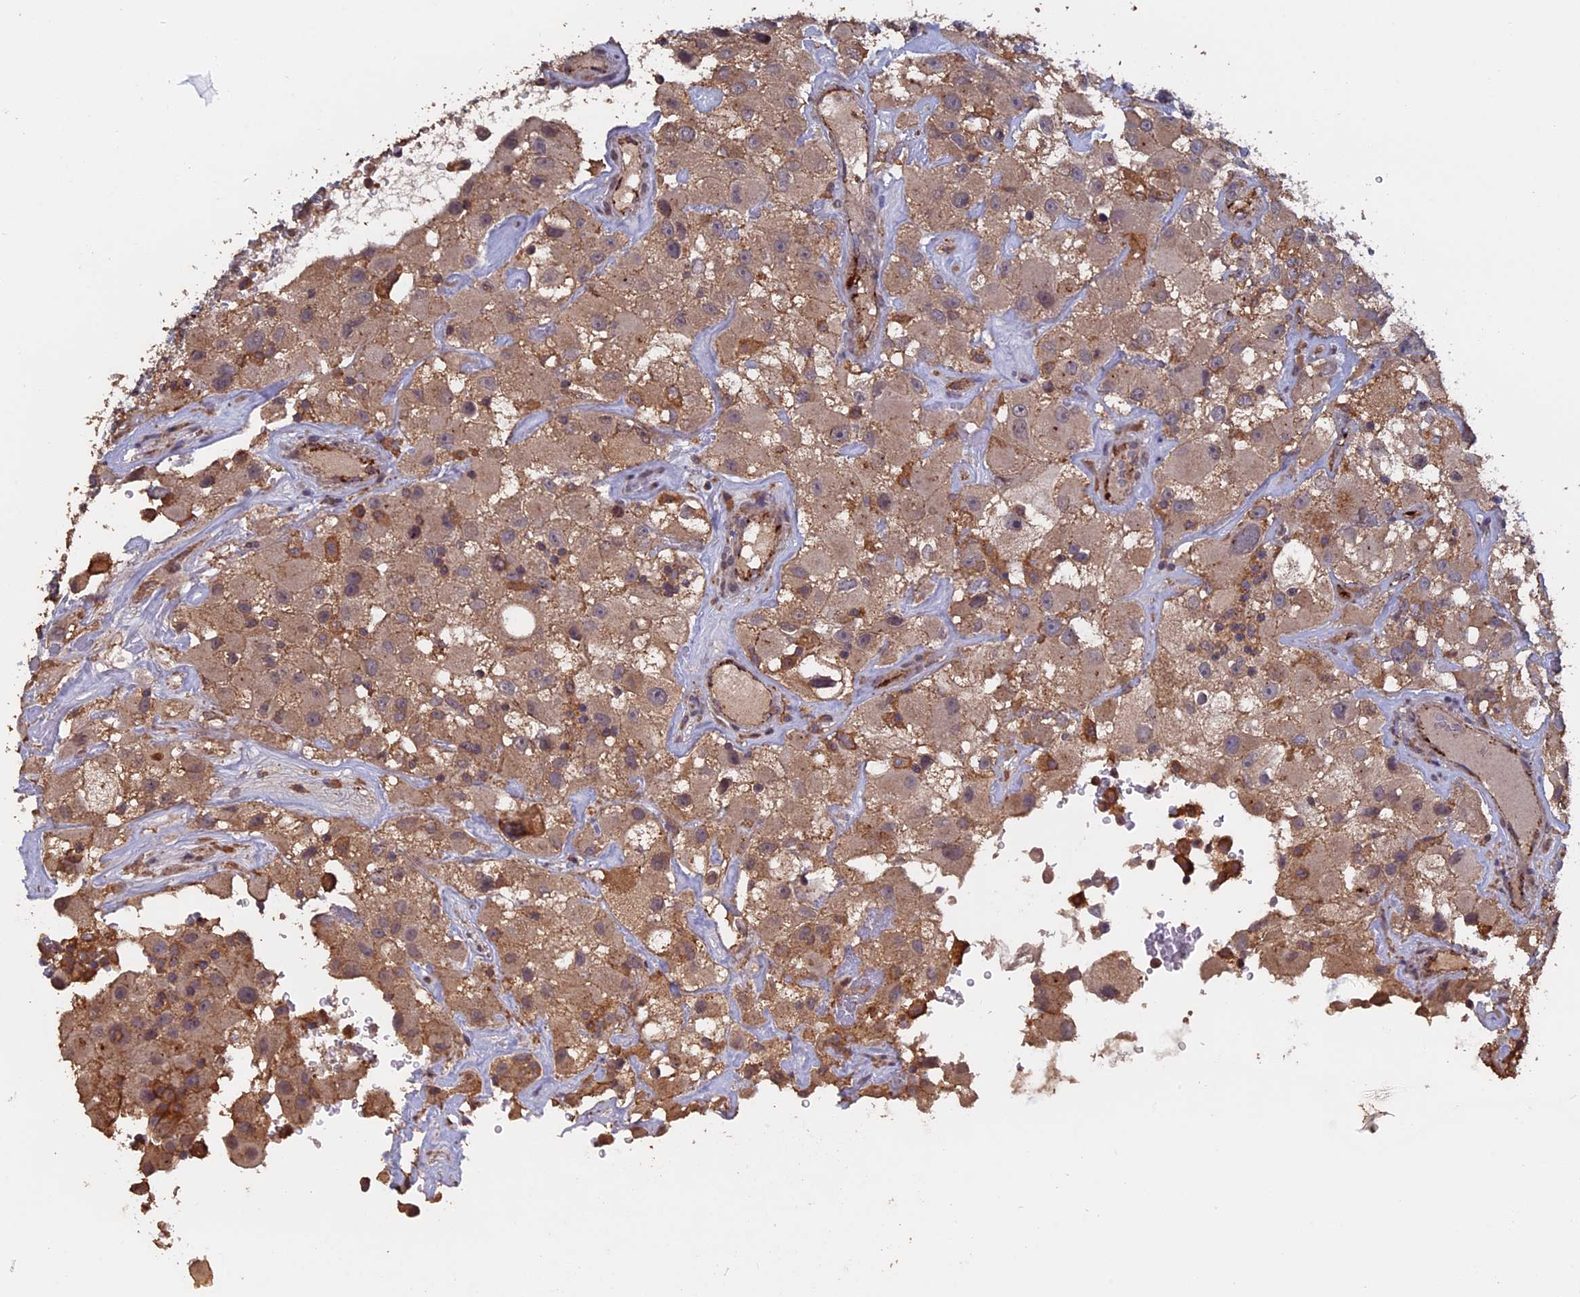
{"staining": {"intensity": "moderate", "quantity": ">75%", "location": "cytoplasmic/membranous"}, "tissue": "renal cancer", "cell_type": "Tumor cells", "image_type": "cancer", "snomed": [{"axis": "morphology", "description": "Adenocarcinoma, NOS"}, {"axis": "topography", "description": "Kidney"}], "caption": "Moderate cytoplasmic/membranous expression for a protein is present in approximately >75% of tumor cells of renal adenocarcinoma using immunohistochemistry (IHC).", "gene": "PIGQ", "patient": {"sex": "female", "age": 52}}